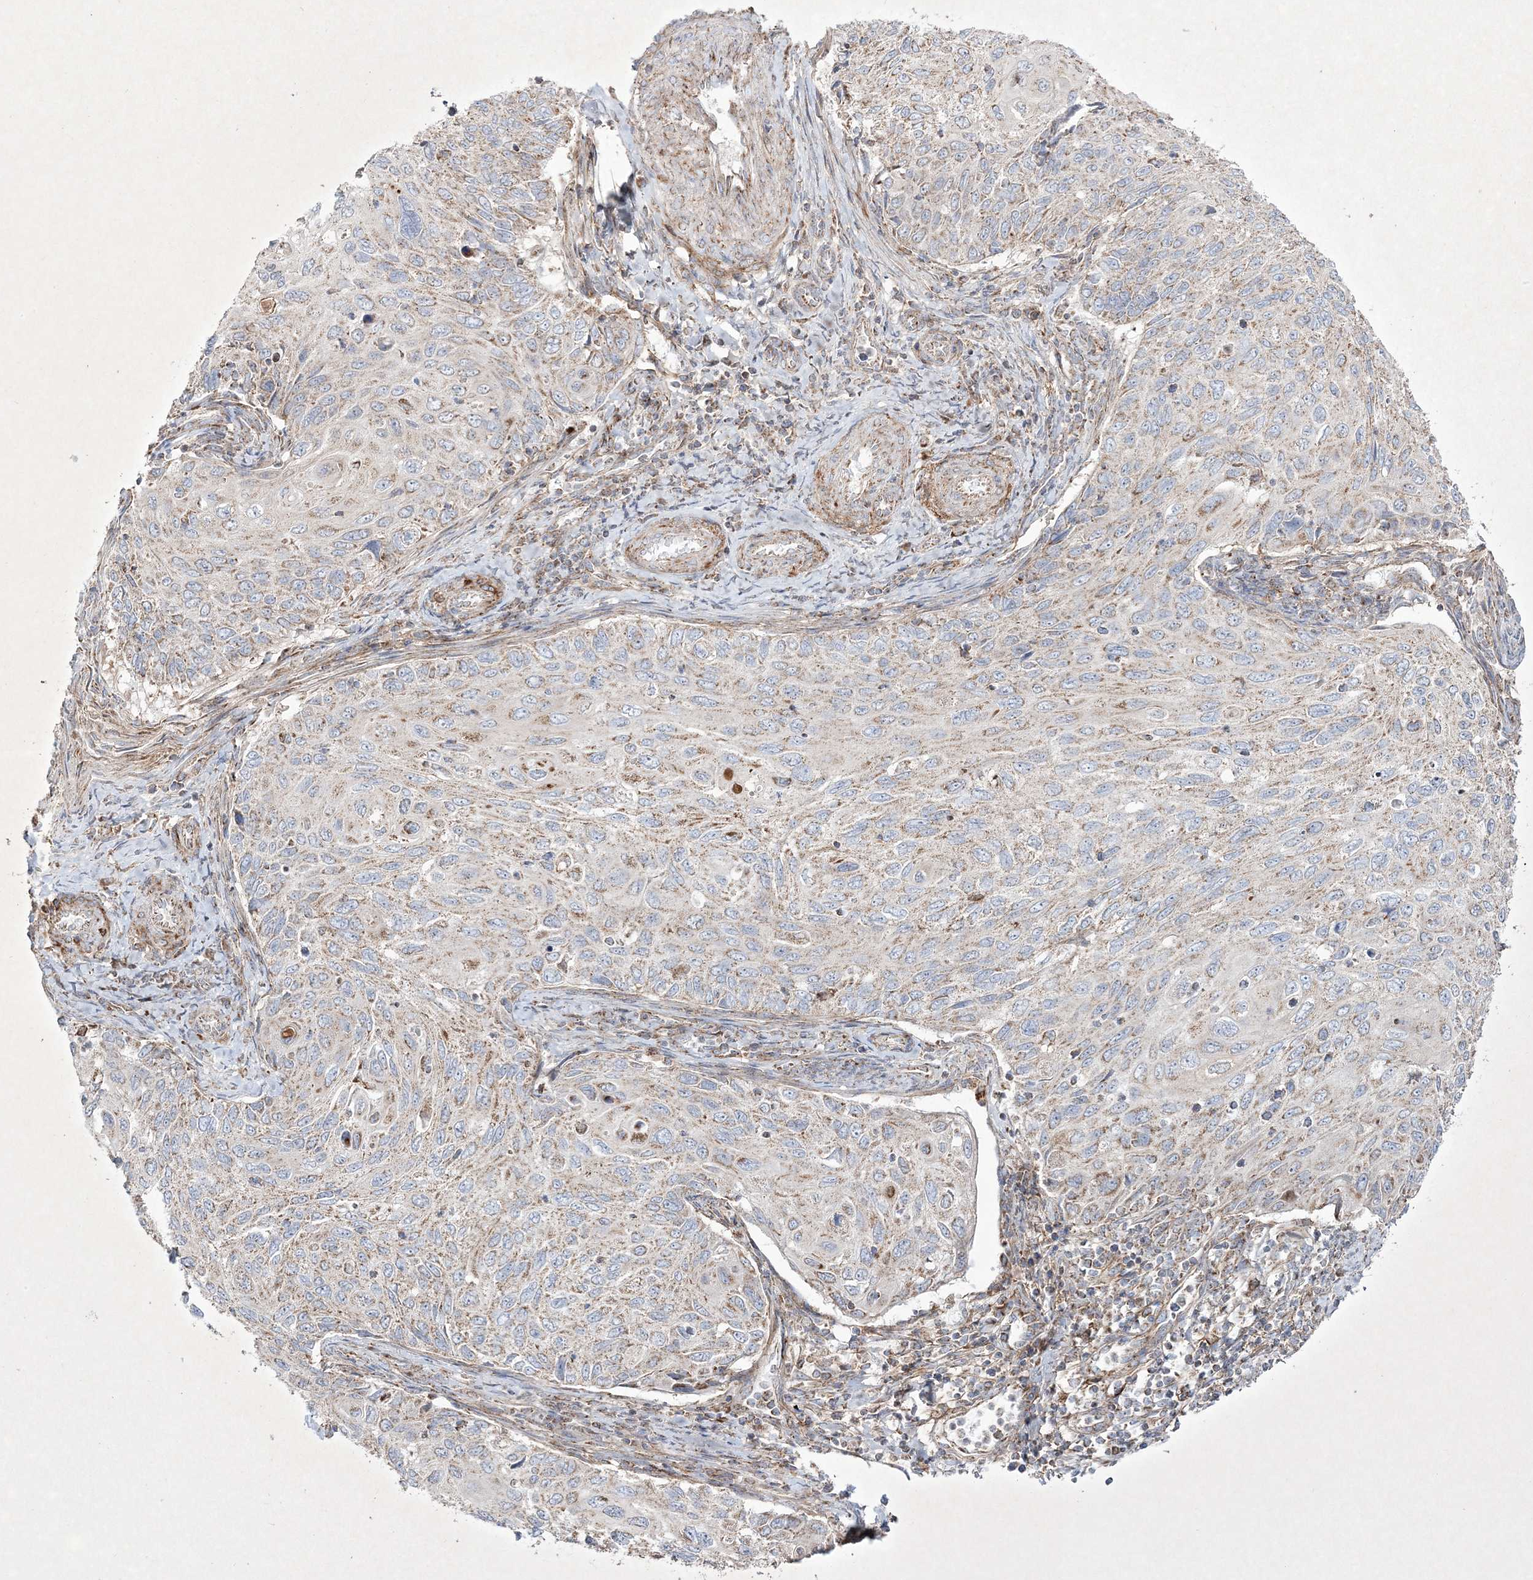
{"staining": {"intensity": "weak", "quantity": ">75%", "location": "cytoplasmic/membranous"}, "tissue": "cervical cancer", "cell_type": "Tumor cells", "image_type": "cancer", "snomed": [{"axis": "morphology", "description": "Squamous cell carcinoma, NOS"}, {"axis": "topography", "description": "Cervix"}], "caption": "IHC image of neoplastic tissue: cervical squamous cell carcinoma stained using immunohistochemistry (IHC) displays low levels of weak protein expression localized specifically in the cytoplasmic/membranous of tumor cells, appearing as a cytoplasmic/membranous brown color.", "gene": "RICTOR", "patient": {"sex": "female", "age": 70}}